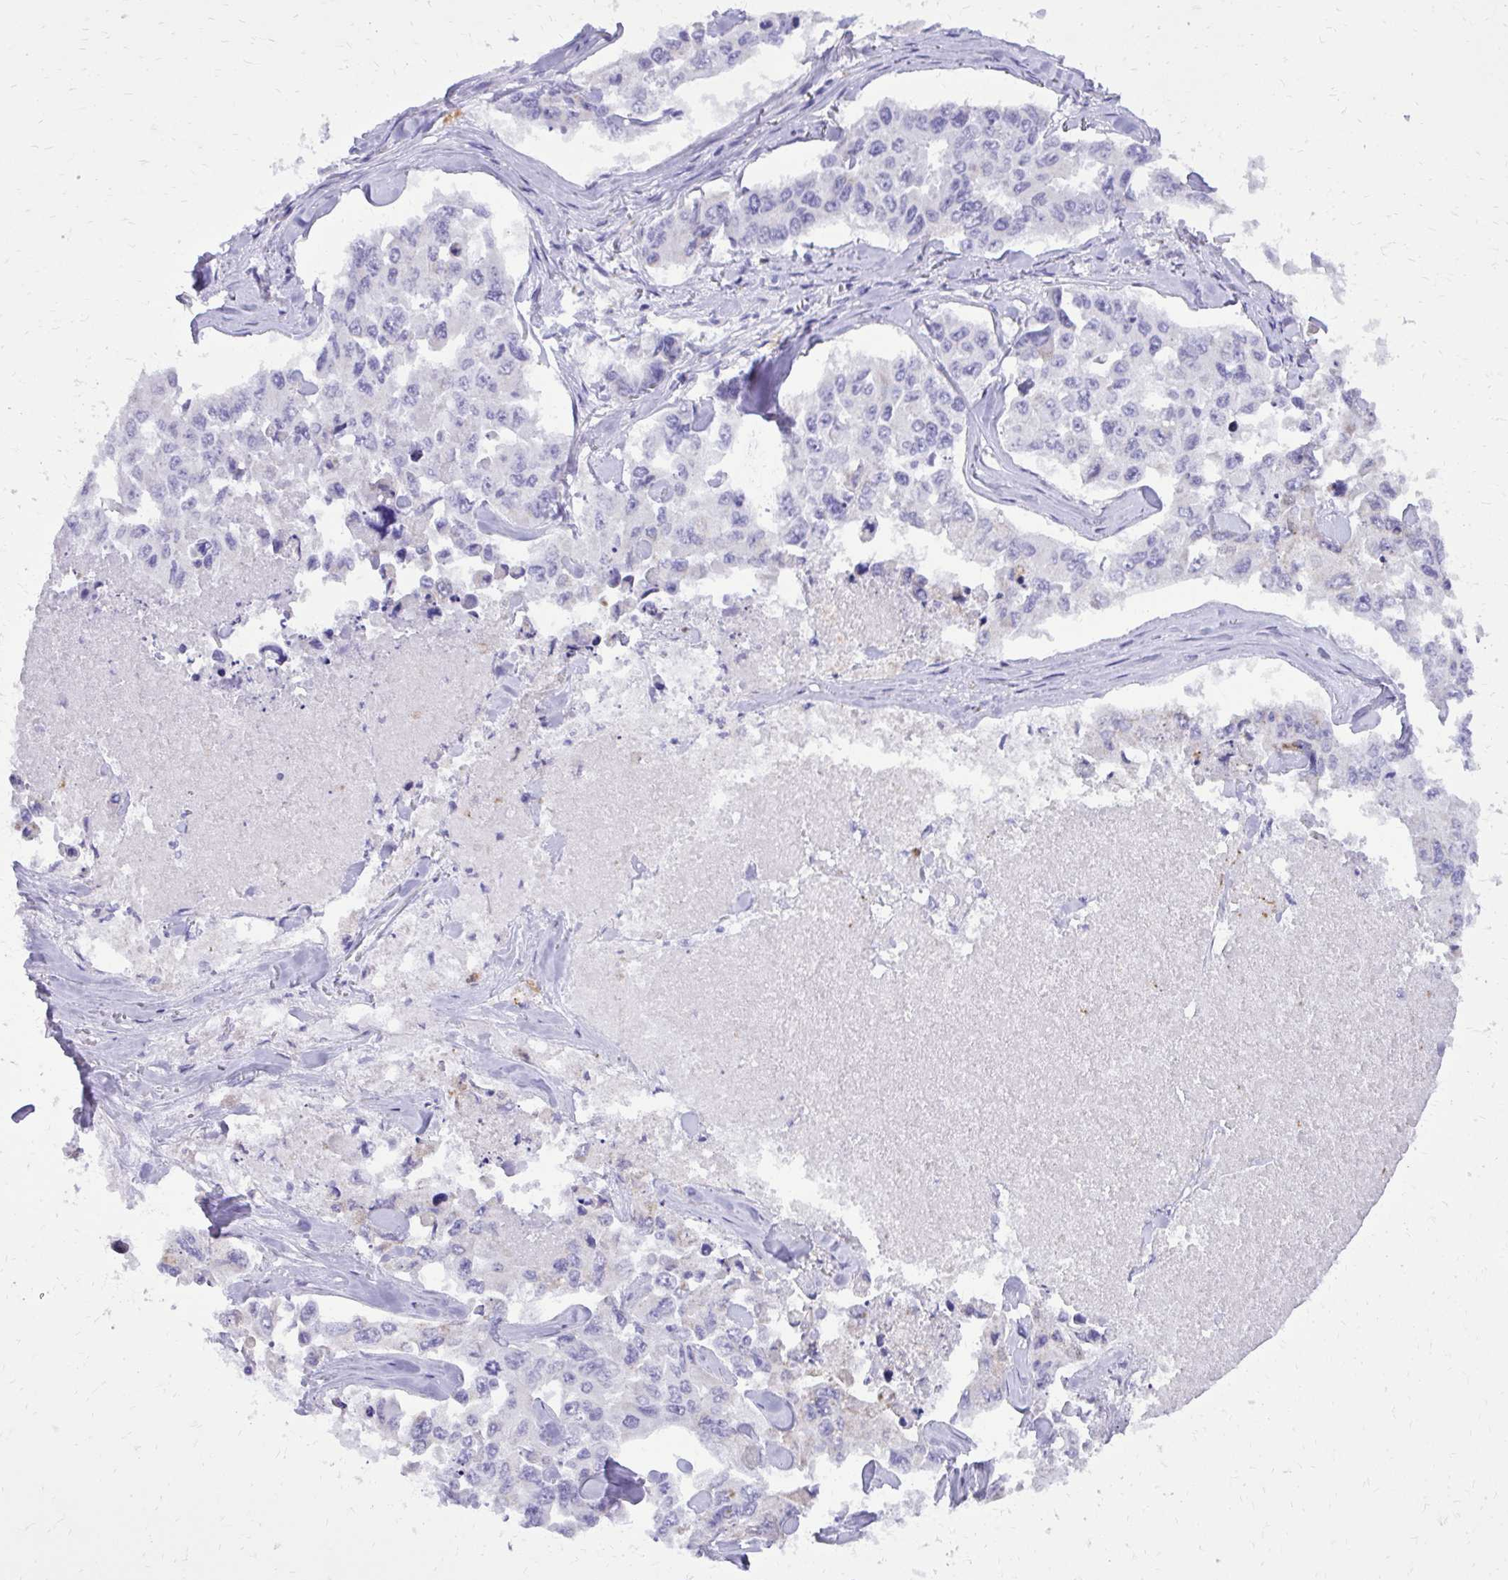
{"staining": {"intensity": "negative", "quantity": "none", "location": "none"}, "tissue": "lung cancer", "cell_type": "Tumor cells", "image_type": "cancer", "snomed": [{"axis": "morphology", "description": "Adenocarcinoma, NOS"}, {"axis": "topography", "description": "Lung"}], "caption": "There is no significant staining in tumor cells of lung cancer. (Immunohistochemistry (ihc), brightfield microscopy, high magnification).", "gene": "CAT", "patient": {"sex": "male", "age": 64}}